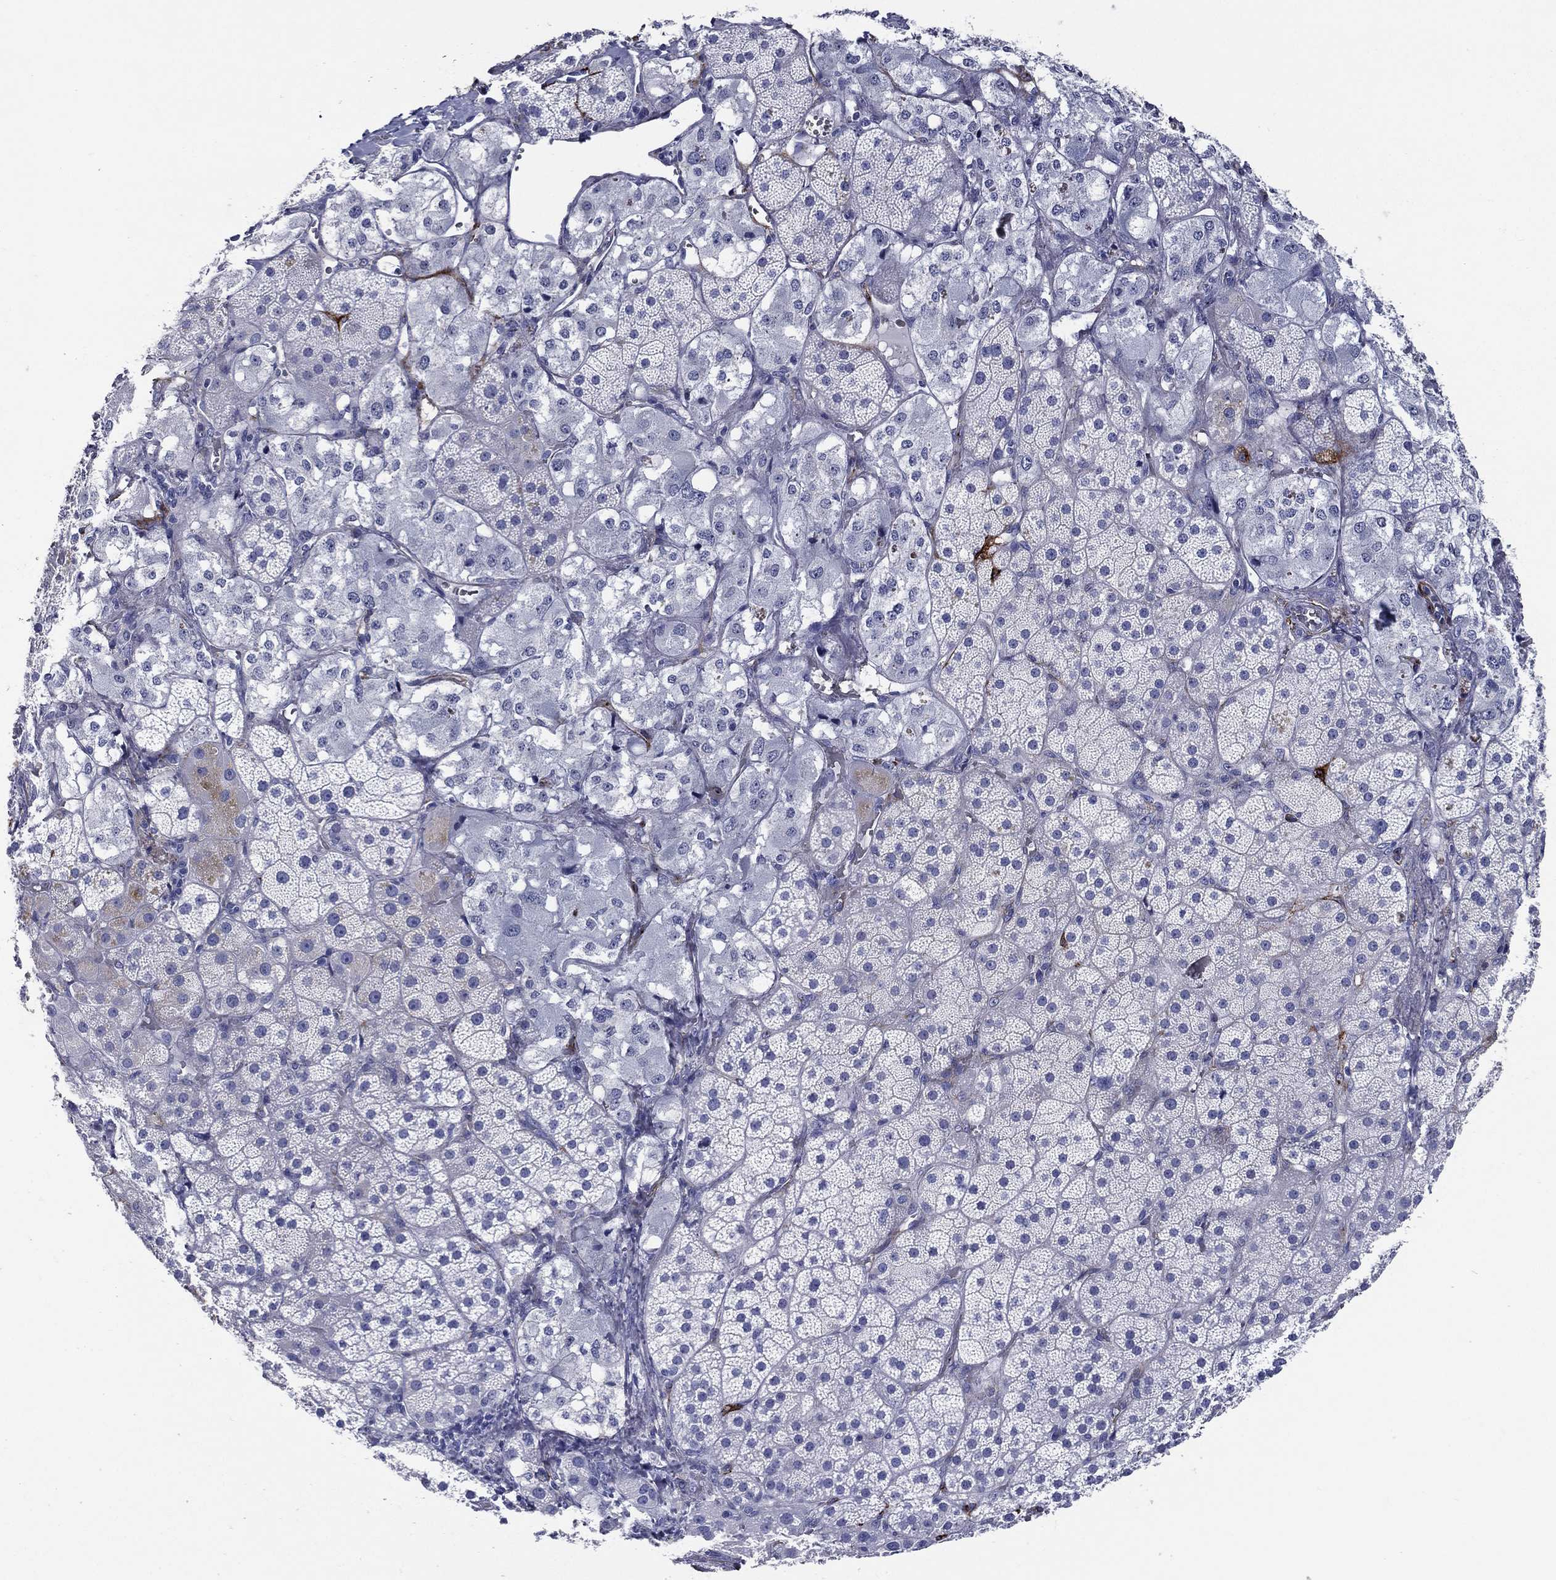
{"staining": {"intensity": "negative", "quantity": "none", "location": "none"}, "tissue": "adrenal gland", "cell_type": "Glandular cells", "image_type": "normal", "snomed": [{"axis": "morphology", "description": "Normal tissue, NOS"}, {"axis": "topography", "description": "Adrenal gland"}], "caption": "The immunohistochemistry micrograph has no significant expression in glandular cells of adrenal gland. The staining is performed using DAB (3,3'-diaminobenzidine) brown chromogen with nuclei counter-stained in using hematoxylin.", "gene": "ACE2", "patient": {"sex": "male", "age": 57}}